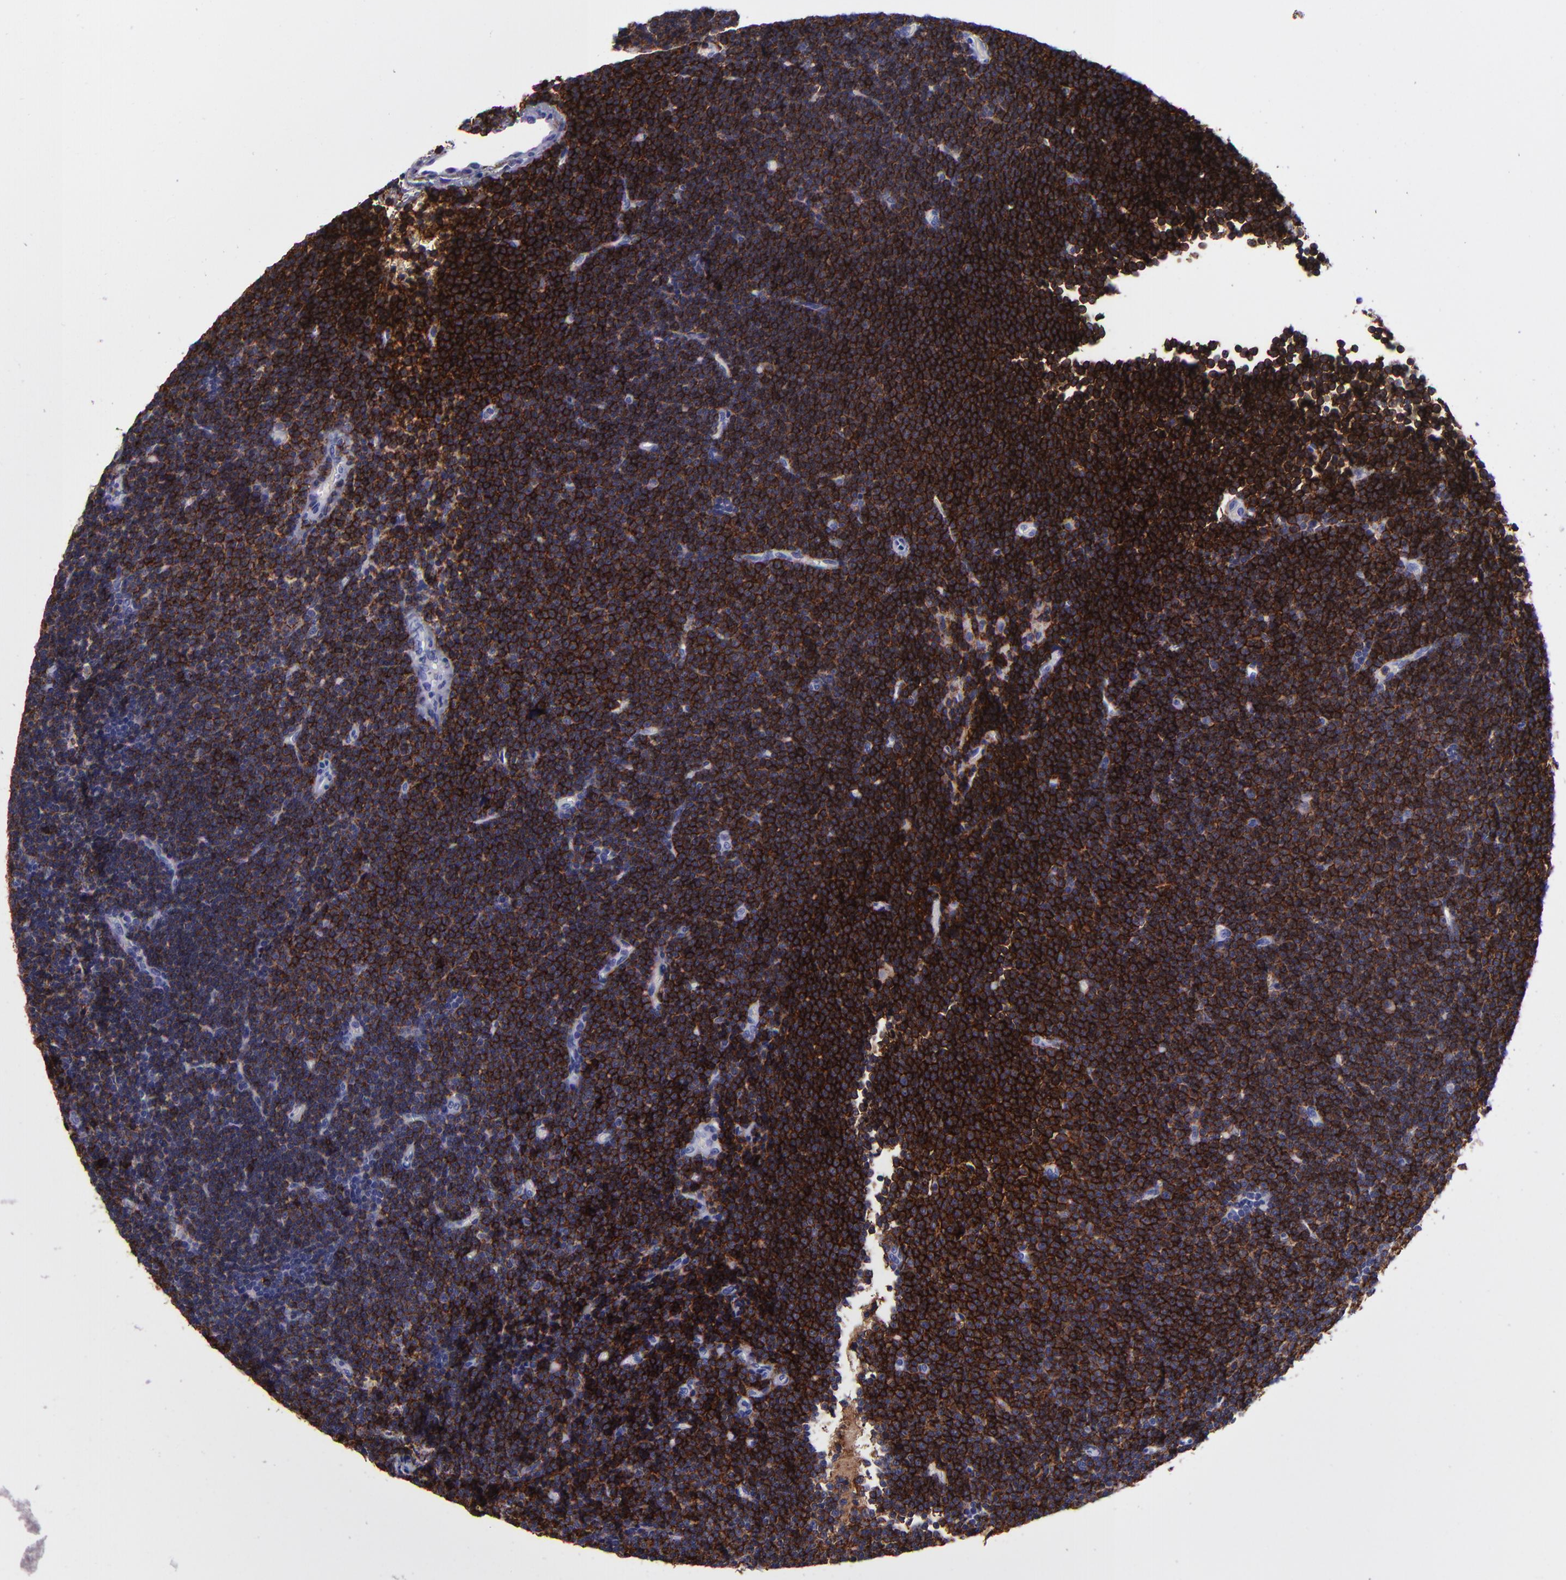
{"staining": {"intensity": "strong", "quantity": ">75%", "location": "cytoplasmic/membranous"}, "tissue": "lymphoma", "cell_type": "Tumor cells", "image_type": "cancer", "snomed": [{"axis": "morphology", "description": "Malignant lymphoma, non-Hodgkin's type, Low grade"}, {"axis": "topography", "description": "Lymph node"}], "caption": "A brown stain labels strong cytoplasmic/membranous expression of a protein in human low-grade malignant lymphoma, non-Hodgkin's type tumor cells.", "gene": "CD37", "patient": {"sex": "female", "age": 73}}